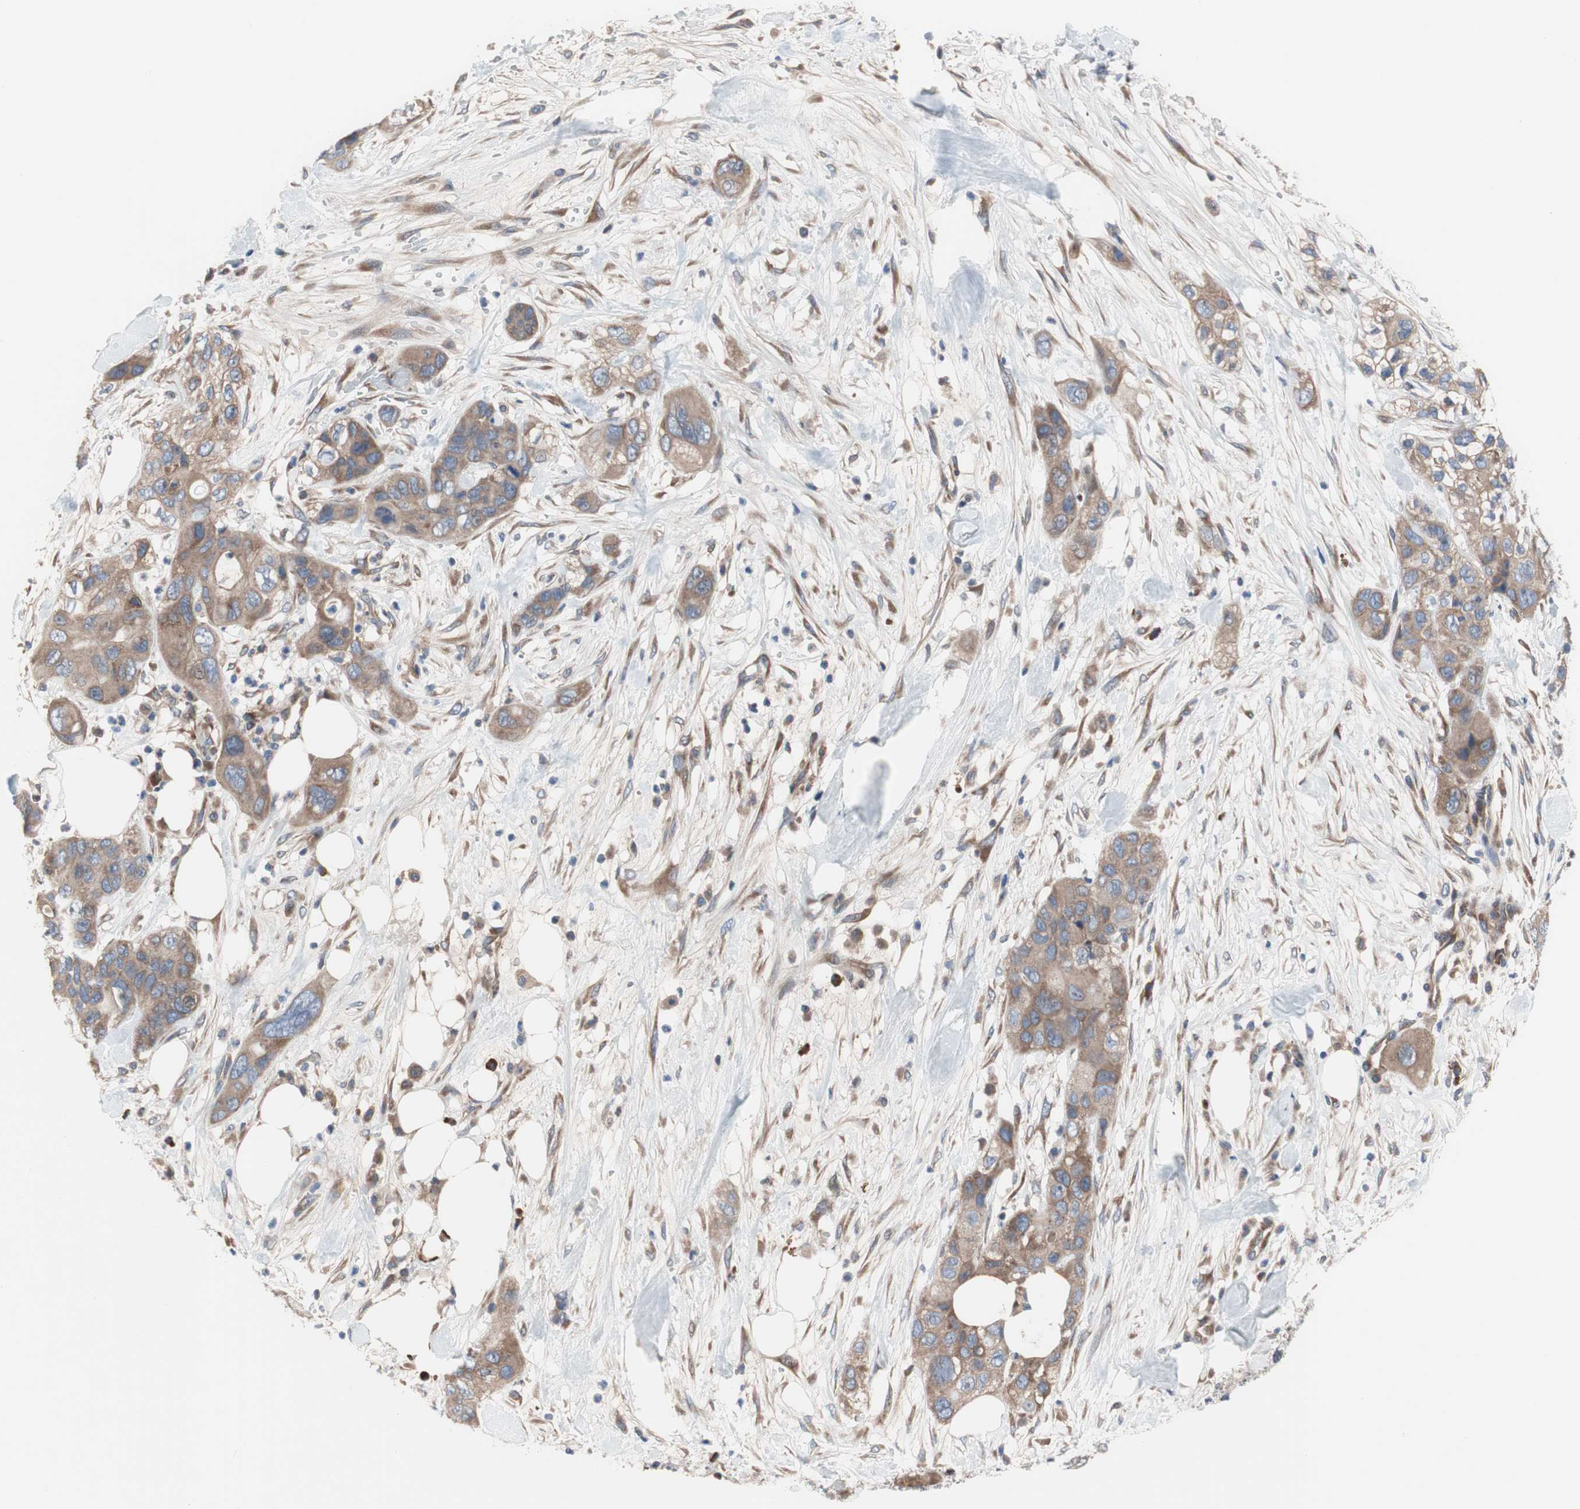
{"staining": {"intensity": "moderate", "quantity": ">75%", "location": "cytoplasmic/membranous"}, "tissue": "pancreatic cancer", "cell_type": "Tumor cells", "image_type": "cancer", "snomed": [{"axis": "morphology", "description": "Adenocarcinoma, NOS"}, {"axis": "topography", "description": "Pancreas"}], "caption": "Protein staining of pancreatic adenocarcinoma tissue shows moderate cytoplasmic/membranous expression in approximately >75% of tumor cells.", "gene": "KANSL1", "patient": {"sex": "female", "age": 71}}